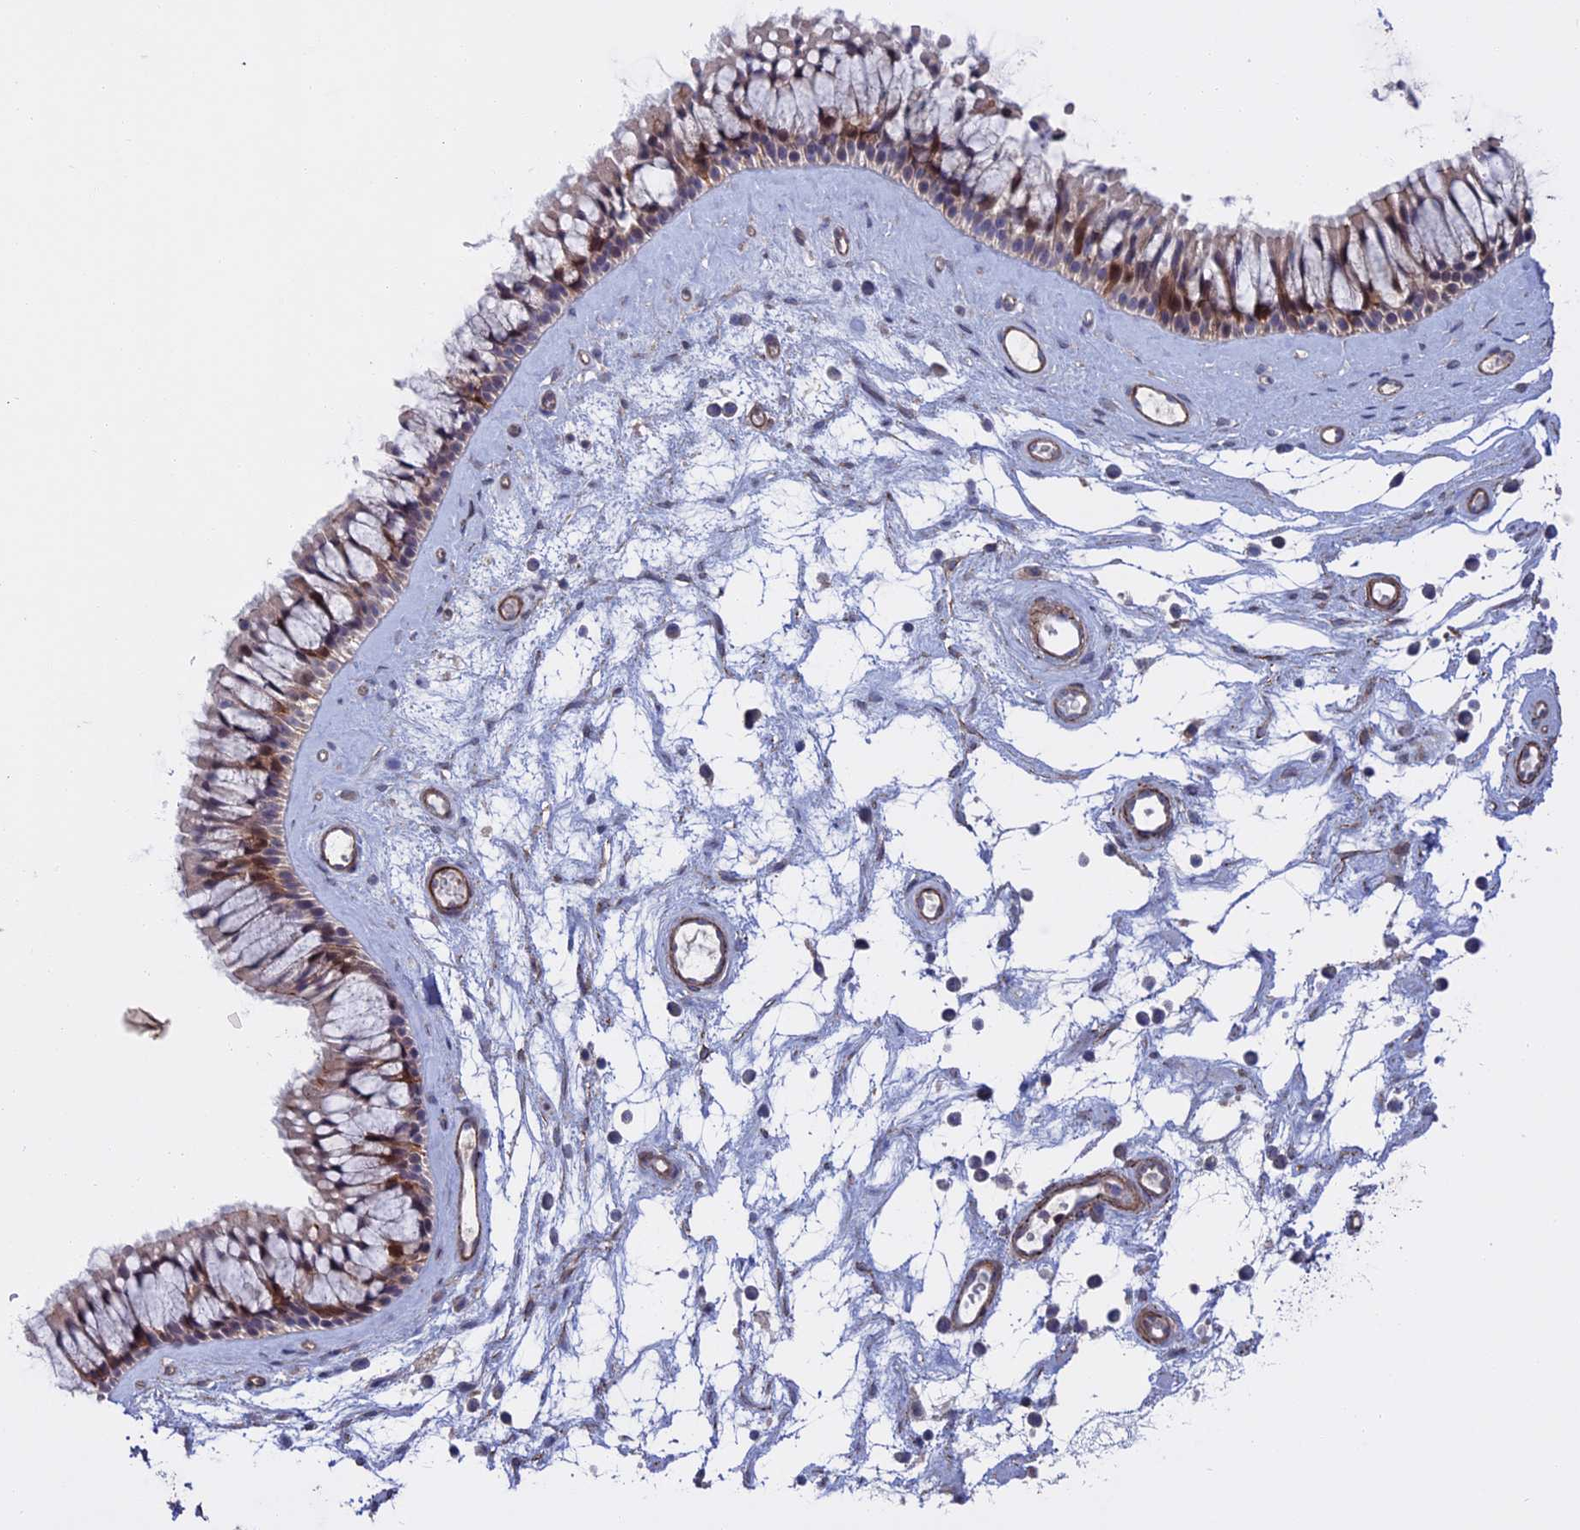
{"staining": {"intensity": "moderate", "quantity": "25%-75%", "location": "cytoplasmic/membranous"}, "tissue": "nasopharynx", "cell_type": "Respiratory epithelial cells", "image_type": "normal", "snomed": [{"axis": "morphology", "description": "Normal tissue, NOS"}, {"axis": "topography", "description": "Nasopharynx"}], "caption": "Nasopharynx stained for a protein (brown) displays moderate cytoplasmic/membranous positive staining in approximately 25%-75% of respiratory epithelial cells.", "gene": "LYPD5", "patient": {"sex": "male", "age": 64}}